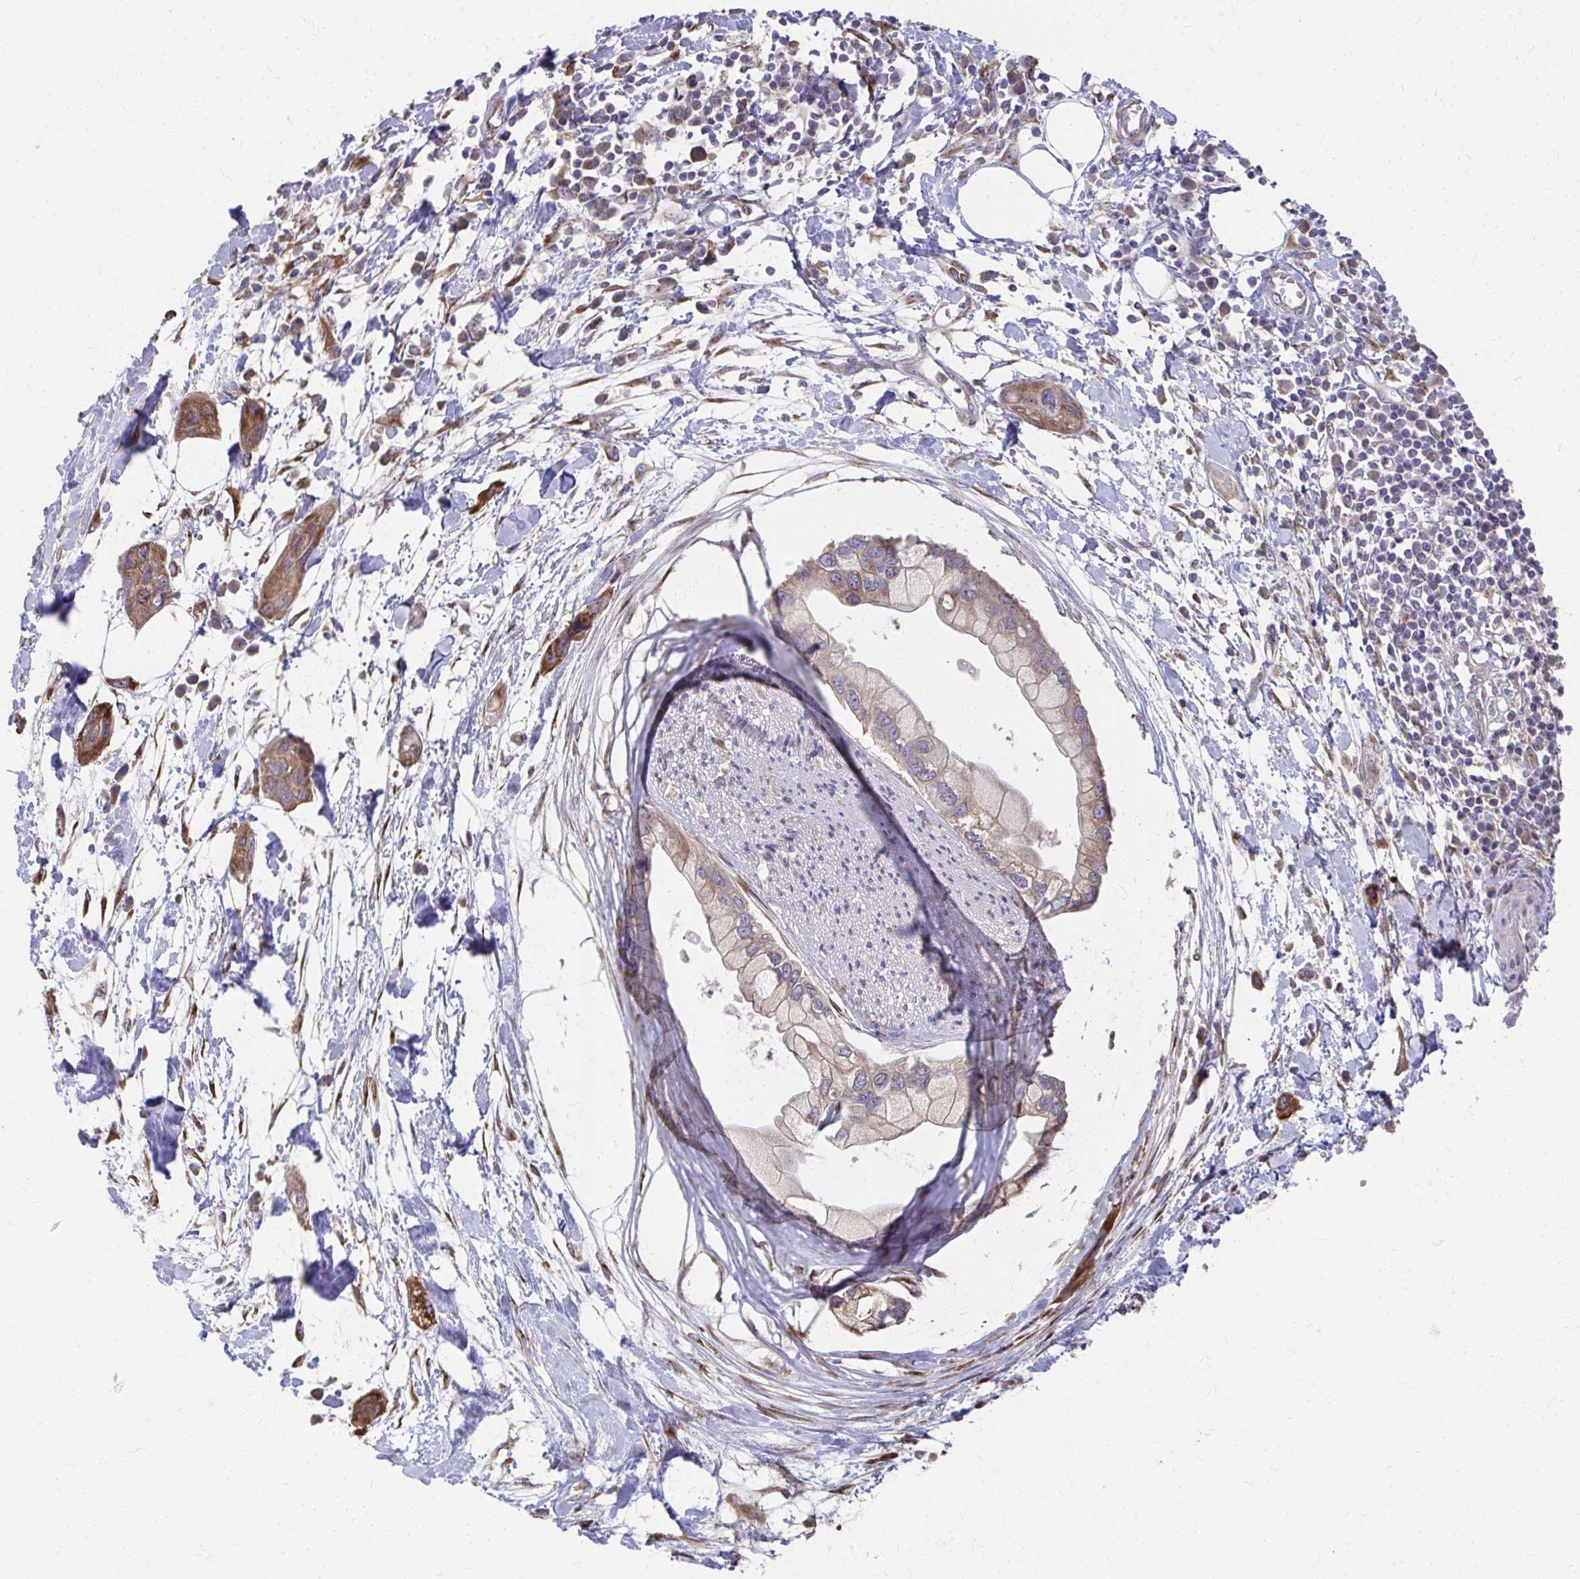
{"staining": {"intensity": "moderate", "quantity": ">75%", "location": "cytoplasmic/membranous"}, "tissue": "pancreatic cancer", "cell_type": "Tumor cells", "image_type": "cancer", "snomed": [{"axis": "morphology", "description": "Adenocarcinoma, NOS"}, {"axis": "topography", "description": "Pancreas"}], "caption": "Immunohistochemical staining of pancreatic cancer displays medium levels of moderate cytoplasmic/membranous staining in about >75% of tumor cells.", "gene": "ZNF778", "patient": {"sex": "female", "age": 73}}